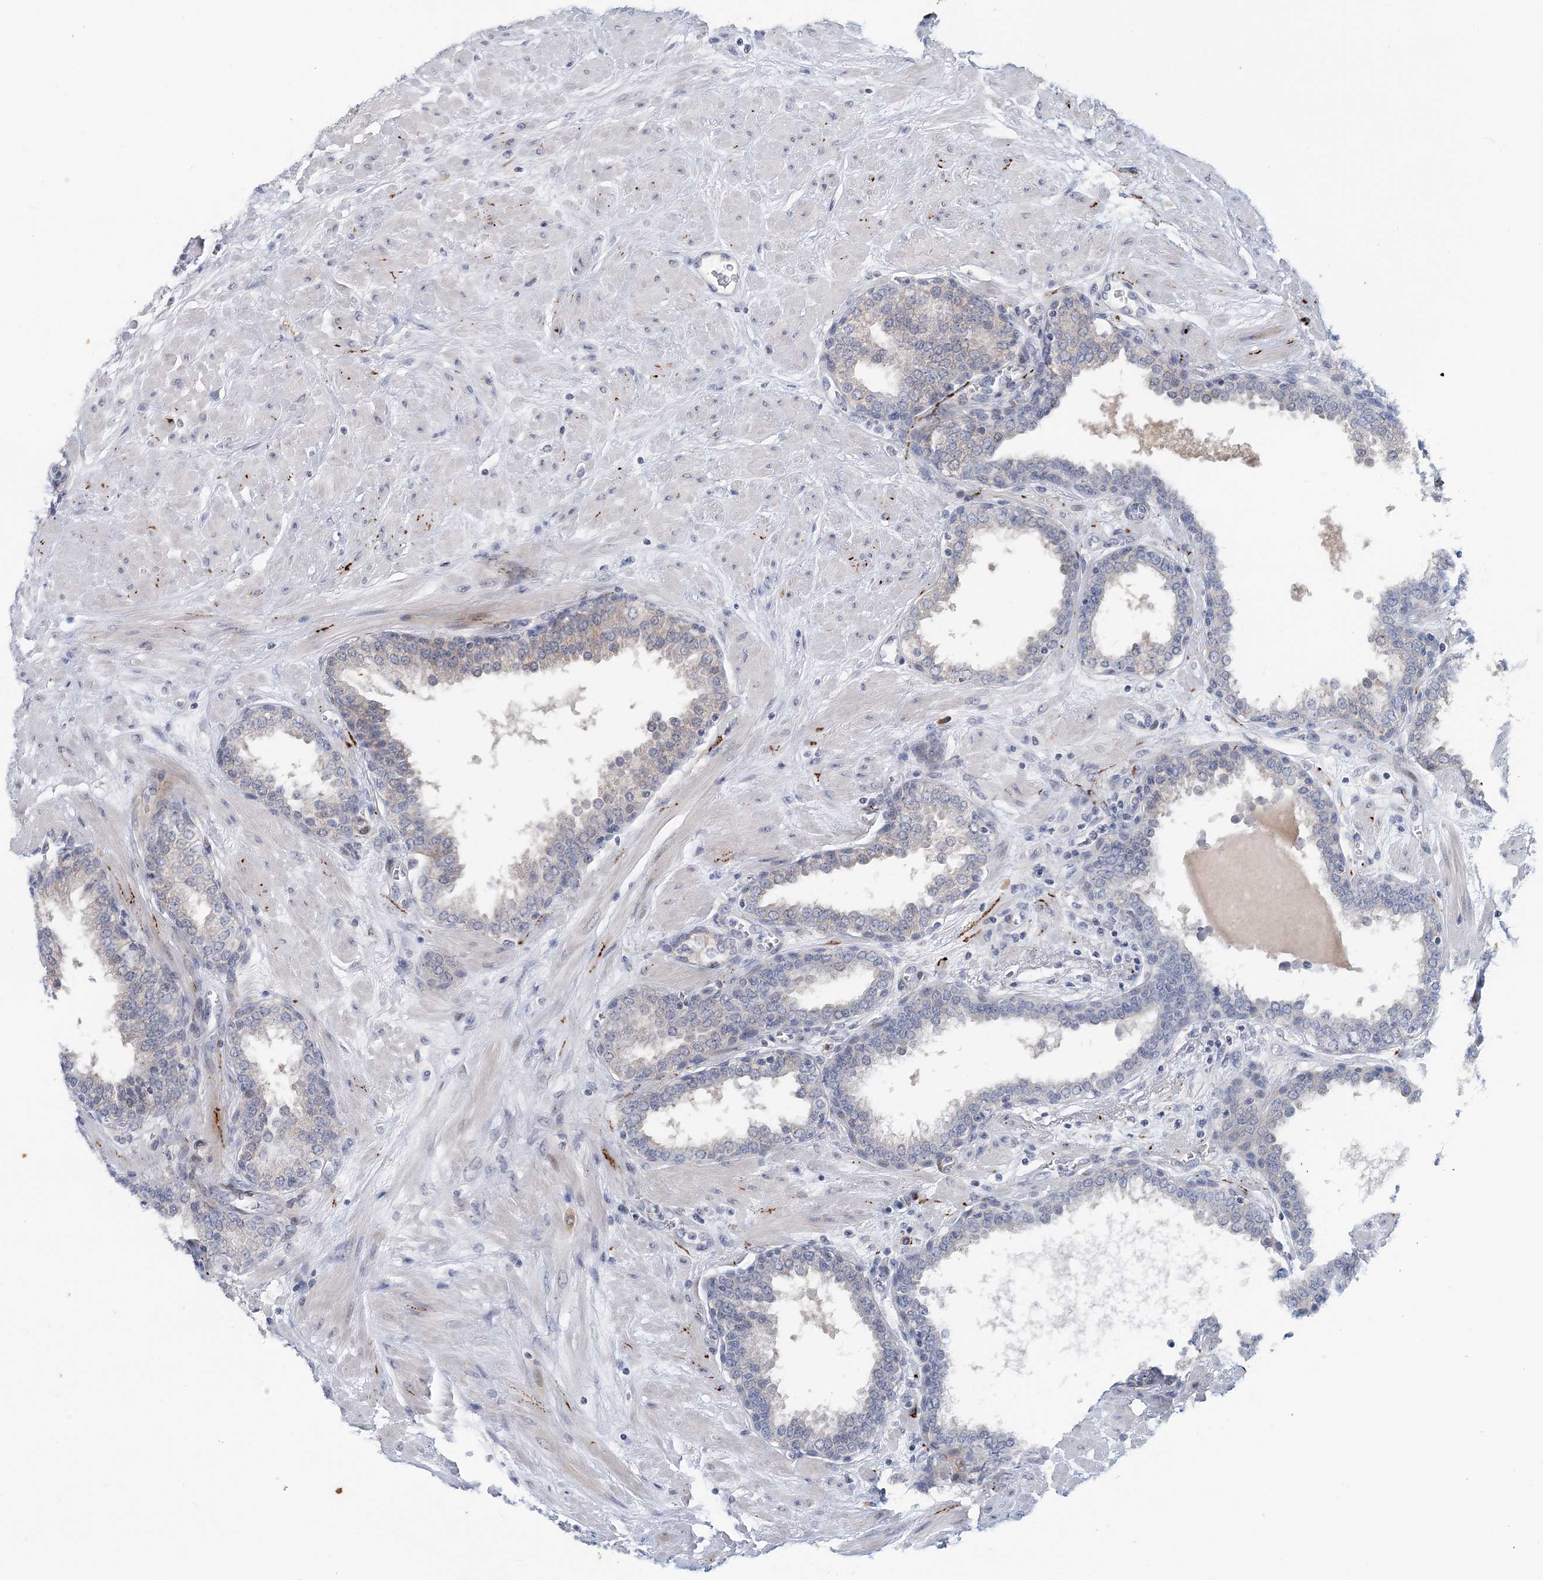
{"staining": {"intensity": "negative", "quantity": "none", "location": "none"}, "tissue": "prostate", "cell_type": "Glandular cells", "image_type": "normal", "snomed": [{"axis": "morphology", "description": "Normal tissue, NOS"}, {"axis": "topography", "description": "Prostate"}], "caption": "DAB immunohistochemical staining of unremarkable prostate displays no significant positivity in glandular cells. The staining was performed using DAB (3,3'-diaminobenzidine) to visualize the protein expression in brown, while the nuclei were stained in blue with hematoxylin (Magnification: 20x).", "gene": "SNED1", "patient": {"sex": "male", "age": 51}}